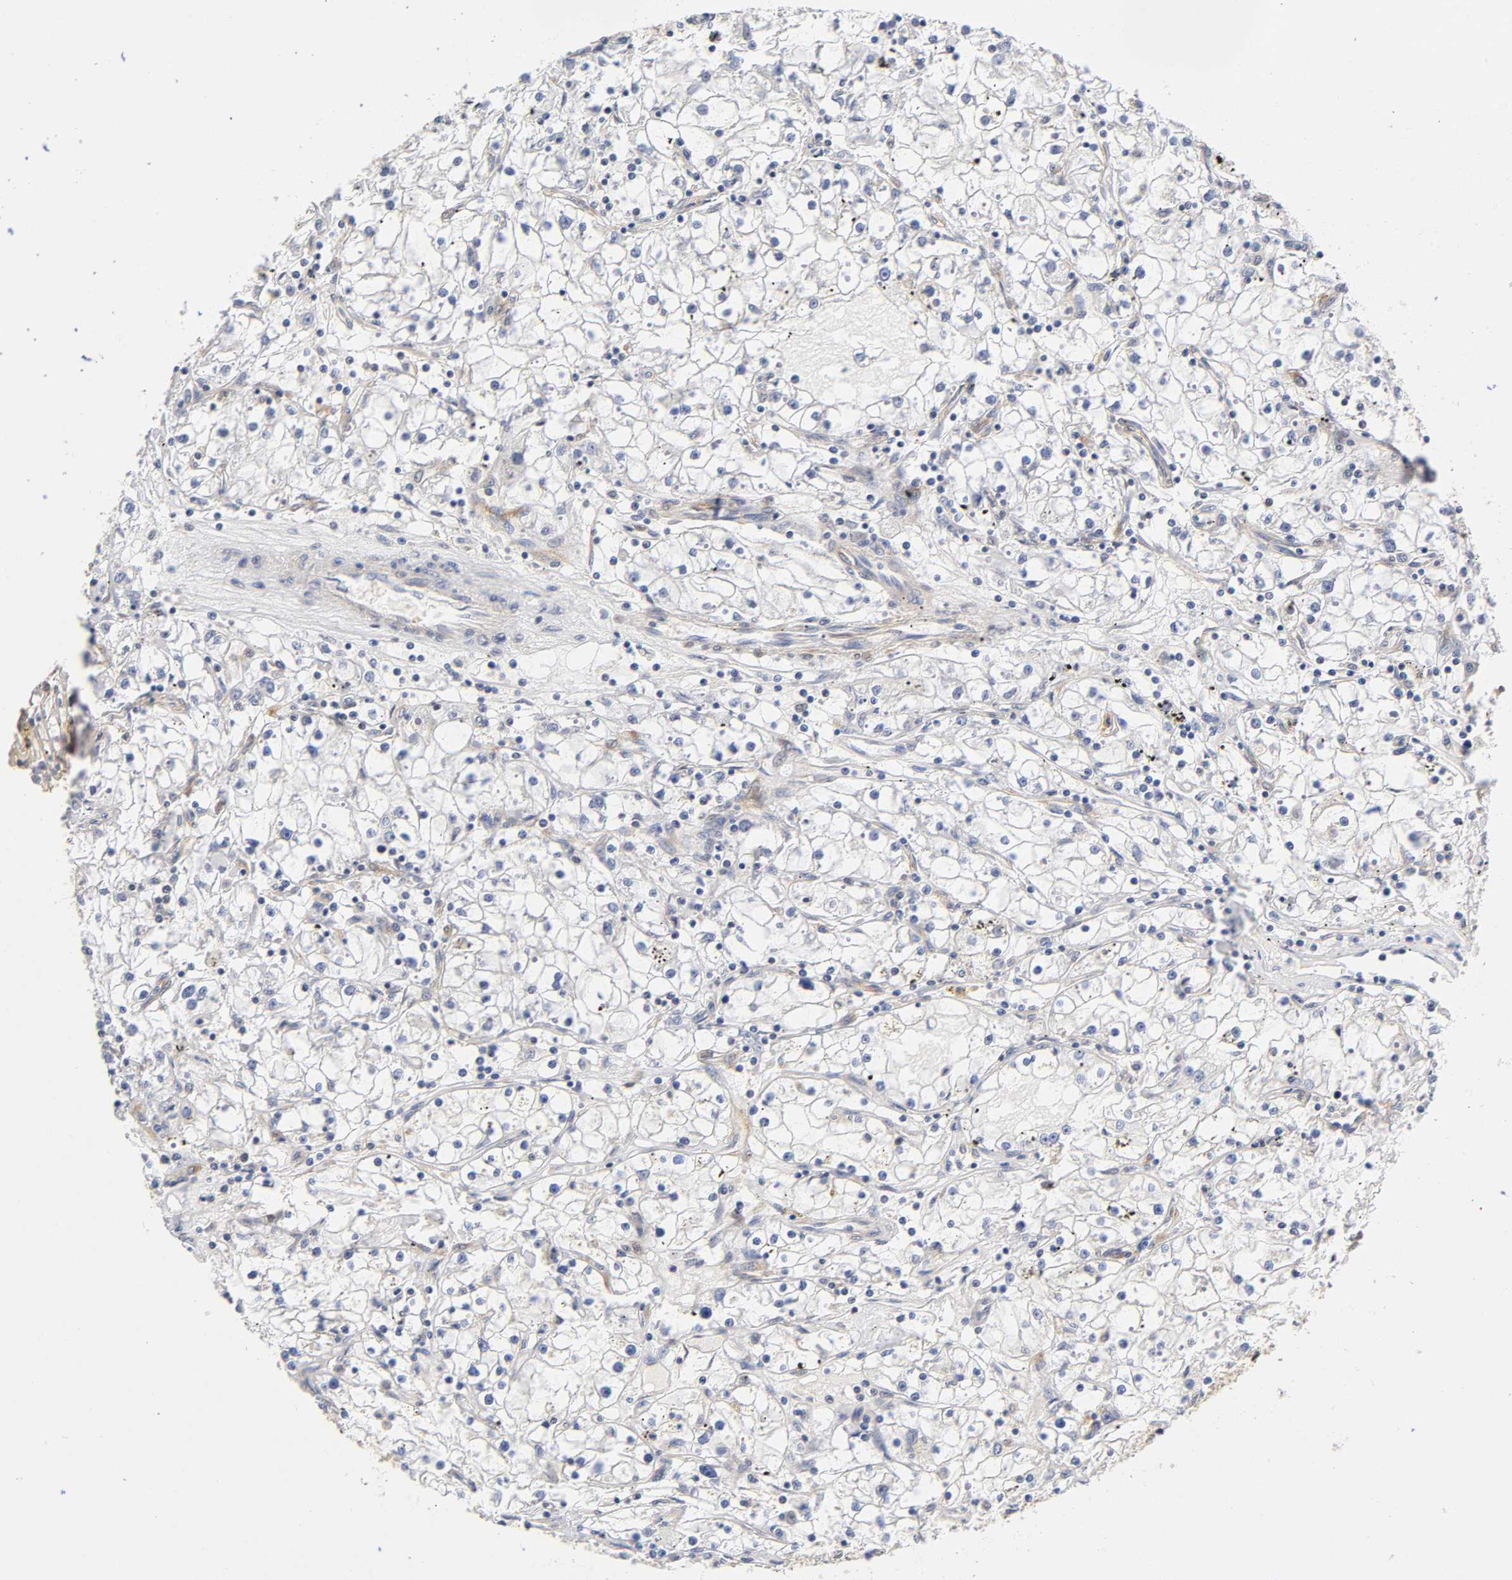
{"staining": {"intensity": "negative", "quantity": "none", "location": "none"}, "tissue": "renal cancer", "cell_type": "Tumor cells", "image_type": "cancer", "snomed": [{"axis": "morphology", "description": "Adenocarcinoma, NOS"}, {"axis": "topography", "description": "Kidney"}], "caption": "An immunohistochemistry histopathology image of adenocarcinoma (renal) is shown. There is no staining in tumor cells of adenocarcinoma (renal).", "gene": "PDE5A", "patient": {"sex": "male", "age": 56}}